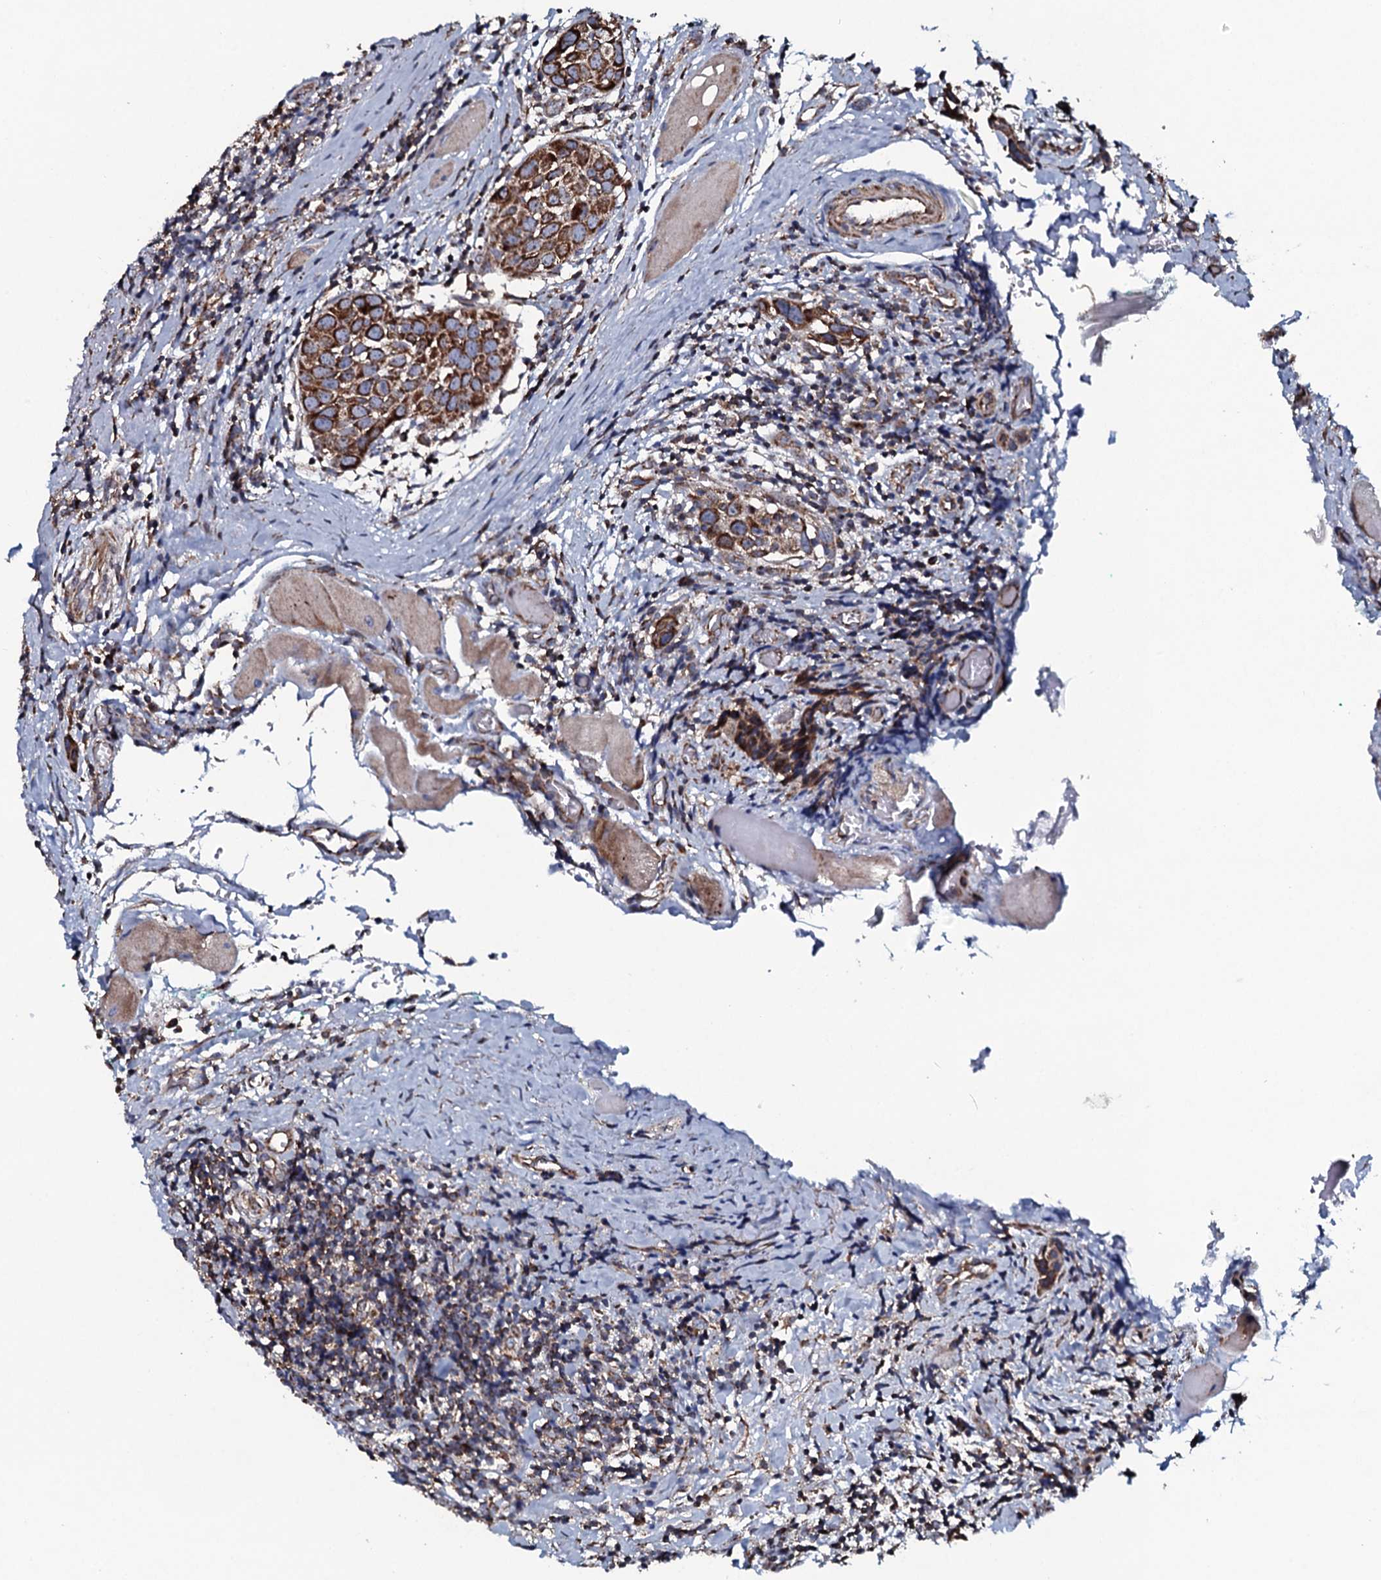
{"staining": {"intensity": "strong", "quantity": ">75%", "location": "cytoplasmic/membranous"}, "tissue": "head and neck cancer", "cell_type": "Tumor cells", "image_type": "cancer", "snomed": [{"axis": "morphology", "description": "Squamous cell carcinoma, NOS"}, {"axis": "topography", "description": "Oral tissue"}, {"axis": "topography", "description": "Head-Neck"}], "caption": "IHC (DAB (3,3'-diaminobenzidine)) staining of head and neck squamous cell carcinoma demonstrates strong cytoplasmic/membranous protein staining in approximately >75% of tumor cells.", "gene": "EVC2", "patient": {"sex": "female", "age": 50}}